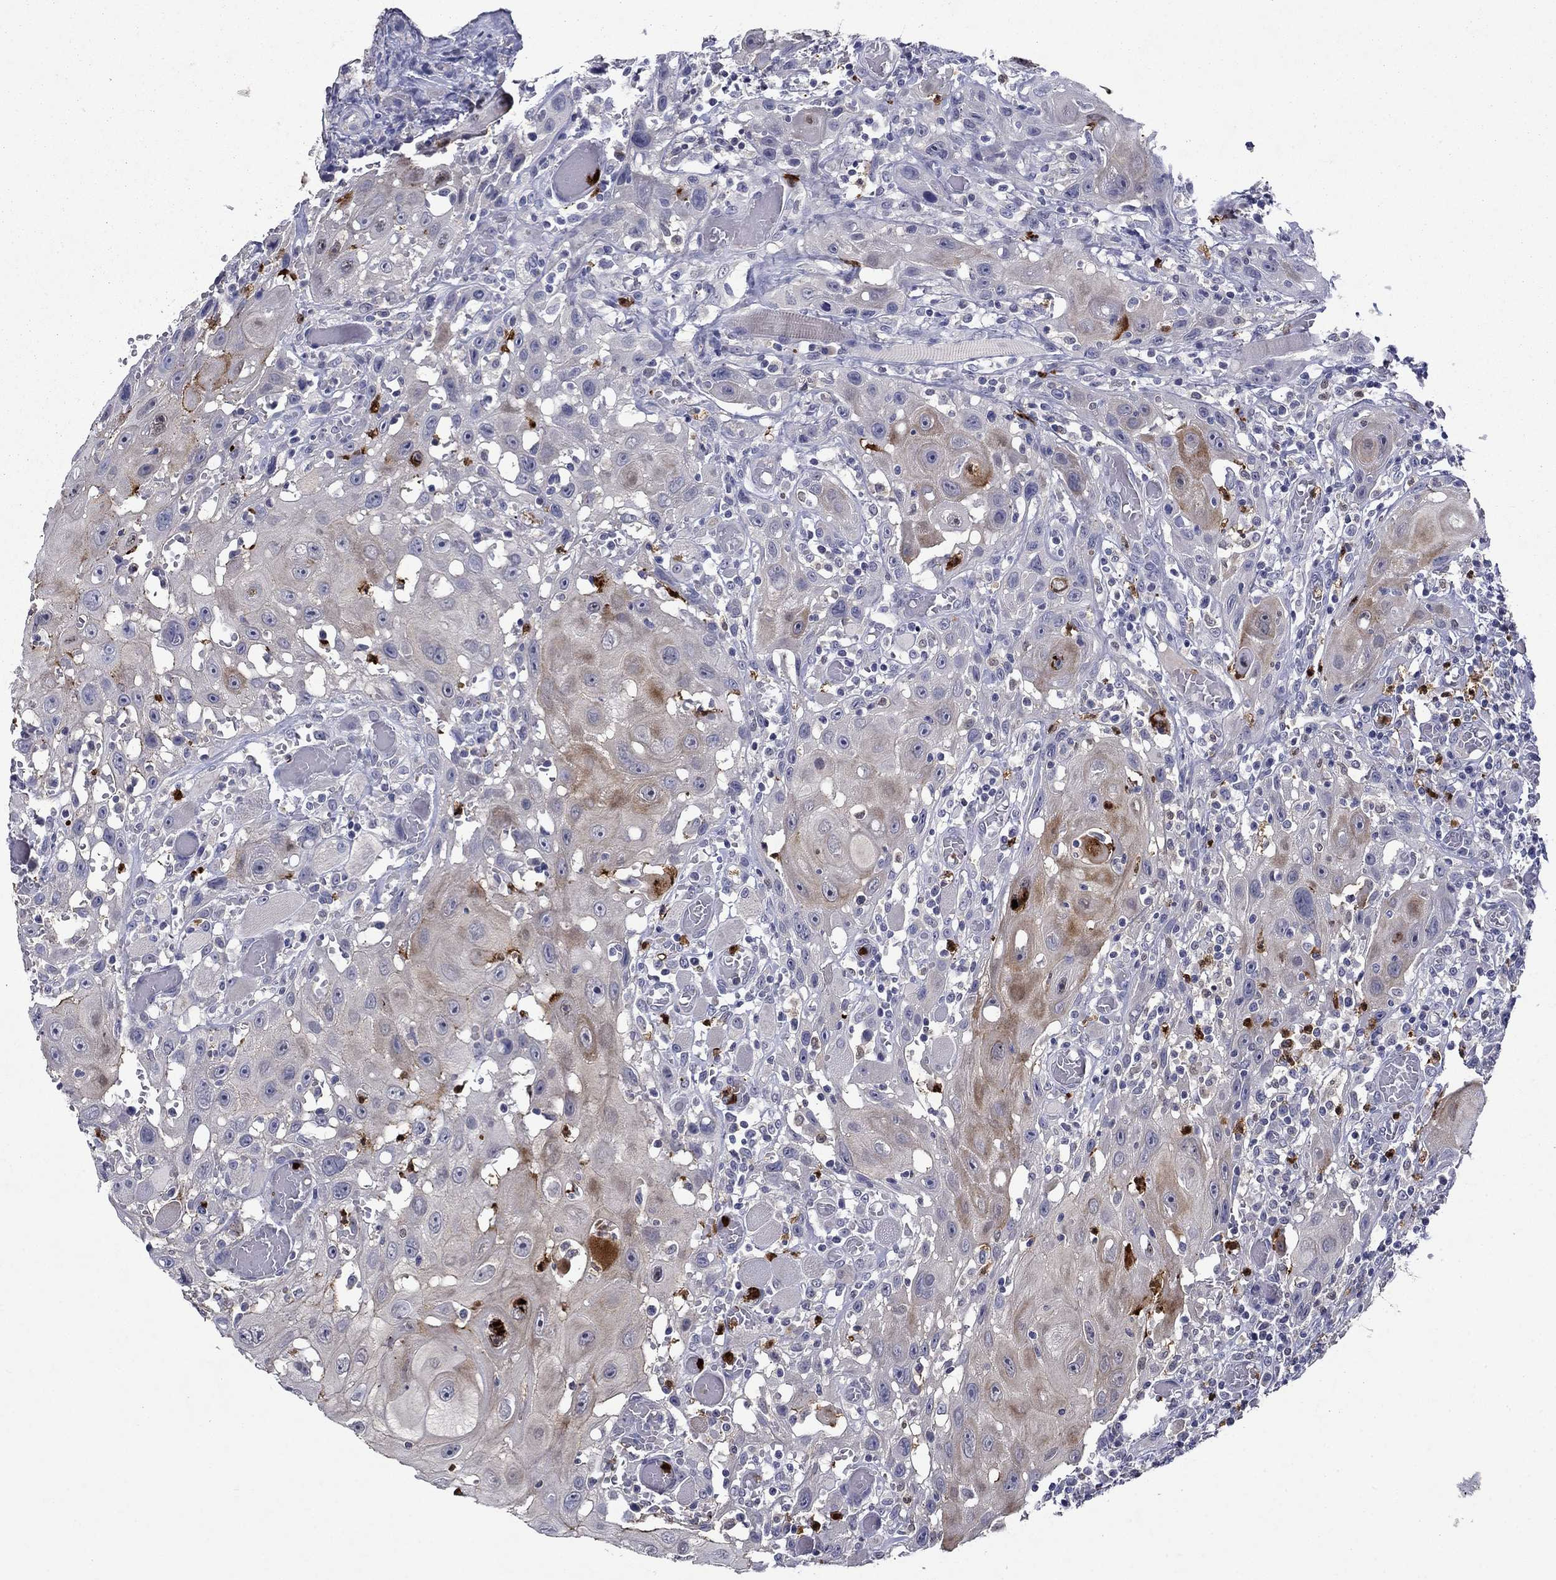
{"staining": {"intensity": "moderate", "quantity": "<25%", "location": "cytoplasmic/membranous"}, "tissue": "head and neck cancer", "cell_type": "Tumor cells", "image_type": "cancer", "snomed": [{"axis": "morphology", "description": "Normal tissue, NOS"}, {"axis": "morphology", "description": "Squamous cell carcinoma, NOS"}, {"axis": "topography", "description": "Oral tissue"}, {"axis": "topography", "description": "Head-Neck"}], "caption": "Protein staining of head and neck cancer (squamous cell carcinoma) tissue exhibits moderate cytoplasmic/membranous positivity in approximately <25% of tumor cells.", "gene": "IRF5", "patient": {"sex": "male", "age": 71}}